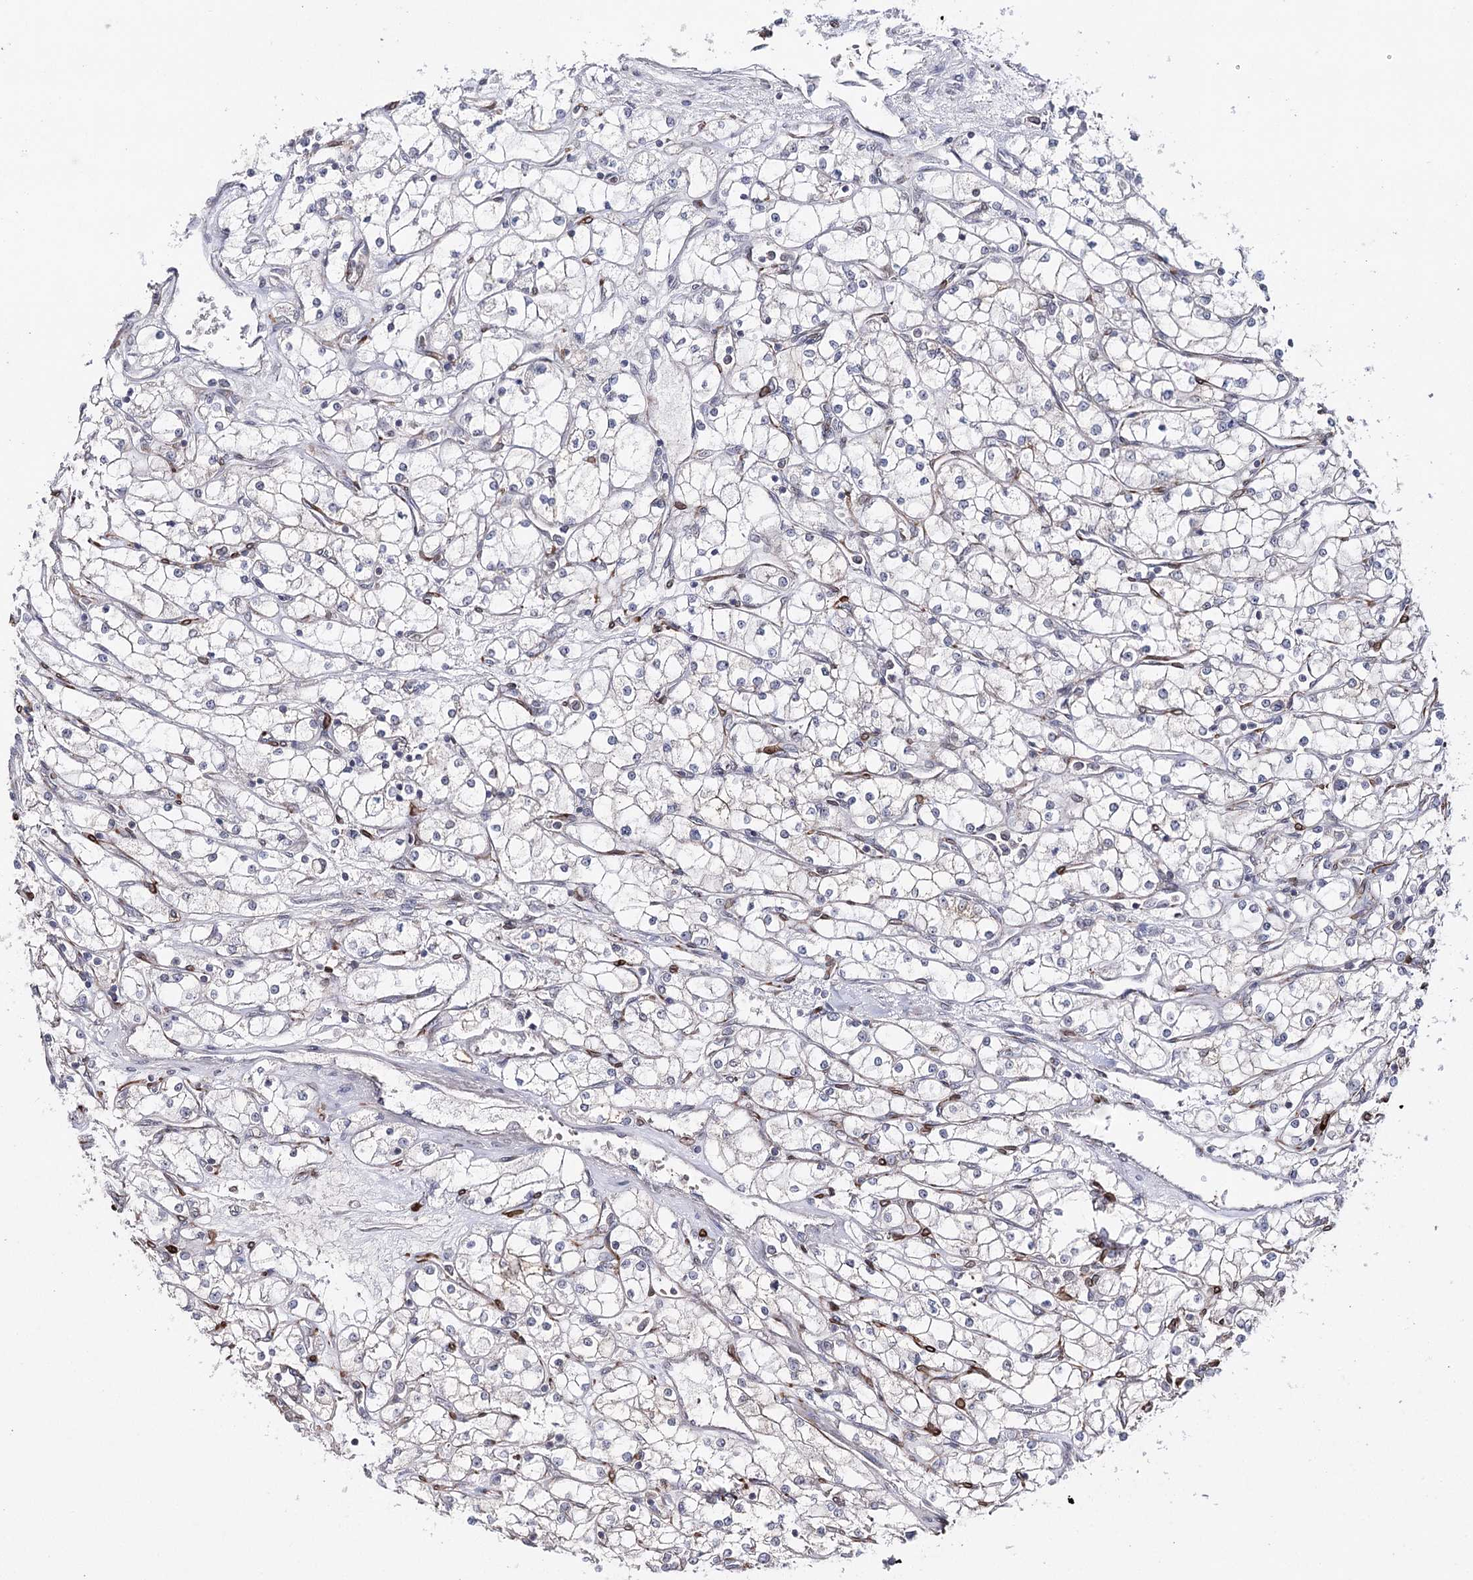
{"staining": {"intensity": "negative", "quantity": "none", "location": "none"}, "tissue": "renal cancer", "cell_type": "Tumor cells", "image_type": "cancer", "snomed": [{"axis": "morphology", "description": "Adenocarcinoma, NOS"}, {"axis": "topography", "description": "Kidney"}], "caption": "Immunohistochemistry (IHC) image of neoplastic tissue: renal cancer (adenocarcinoma) stained with DAB shows no significant protein expression in tumor cells. (Immunohistochemistry (IHC), brightfield microscopy, high magnification).", "gene": "HSD11B2", "patient": {"sex": "male", "age": 80}}